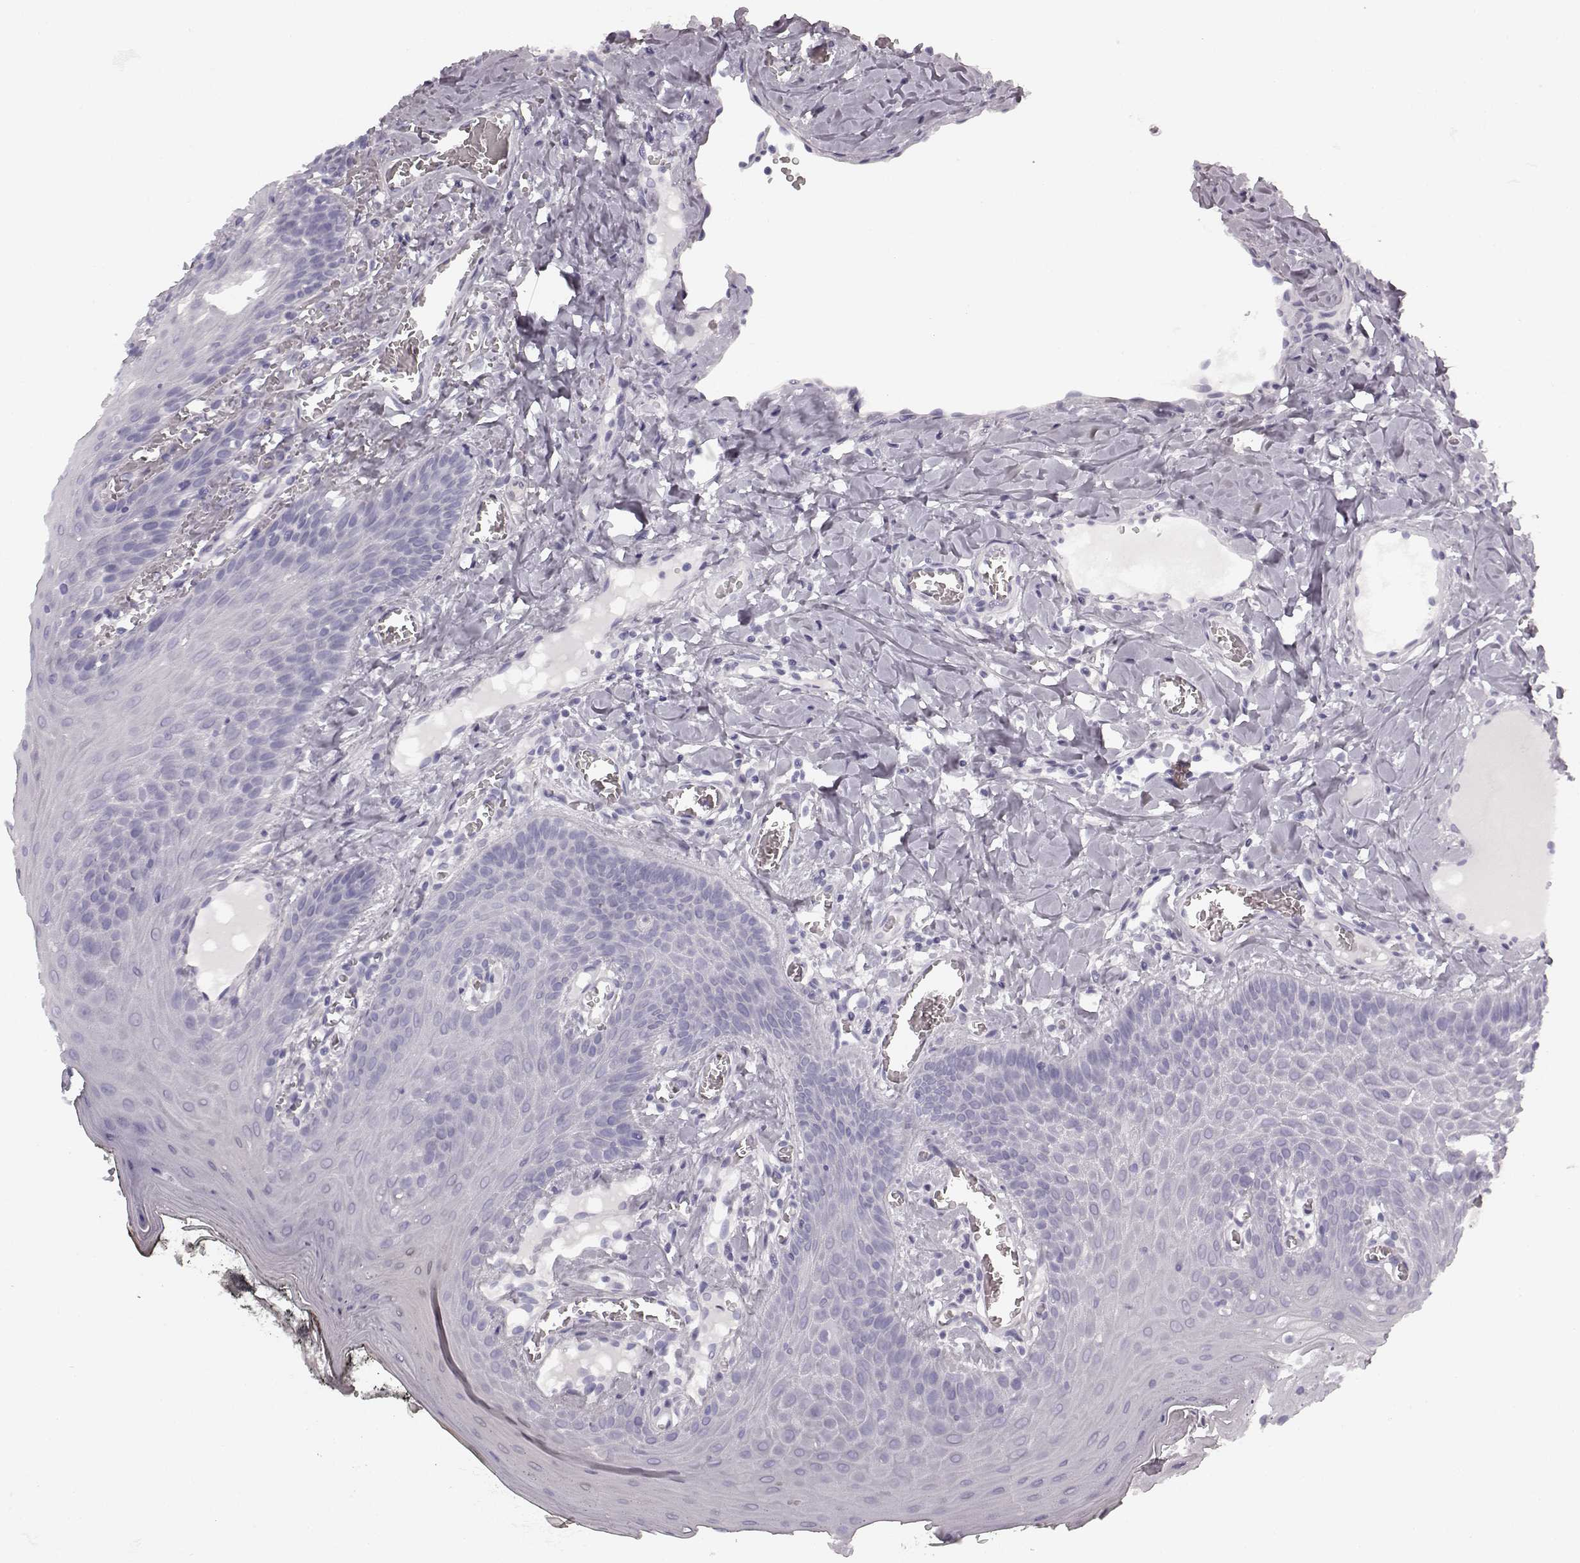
{"staining": {"intensity": "negative", "quantity": "none", "location": "none"}, "tissue": "oral mucosa", "cell_type": "Squamous epithelial cells", "image_type": "normal", "snomed": [{"axis": "morphology", "description": "Normal tissue, NOS"}, {"axis": "topography", "description": "Oral tissue"}], "caption": "Squamous epithelial cells are negative for brown protein staining in normal oral mucosa. (DAB immunohistochemistry, high magnification).", "gene": "TMPRSS15", "patient": {"sex": "male", "age": 9}}